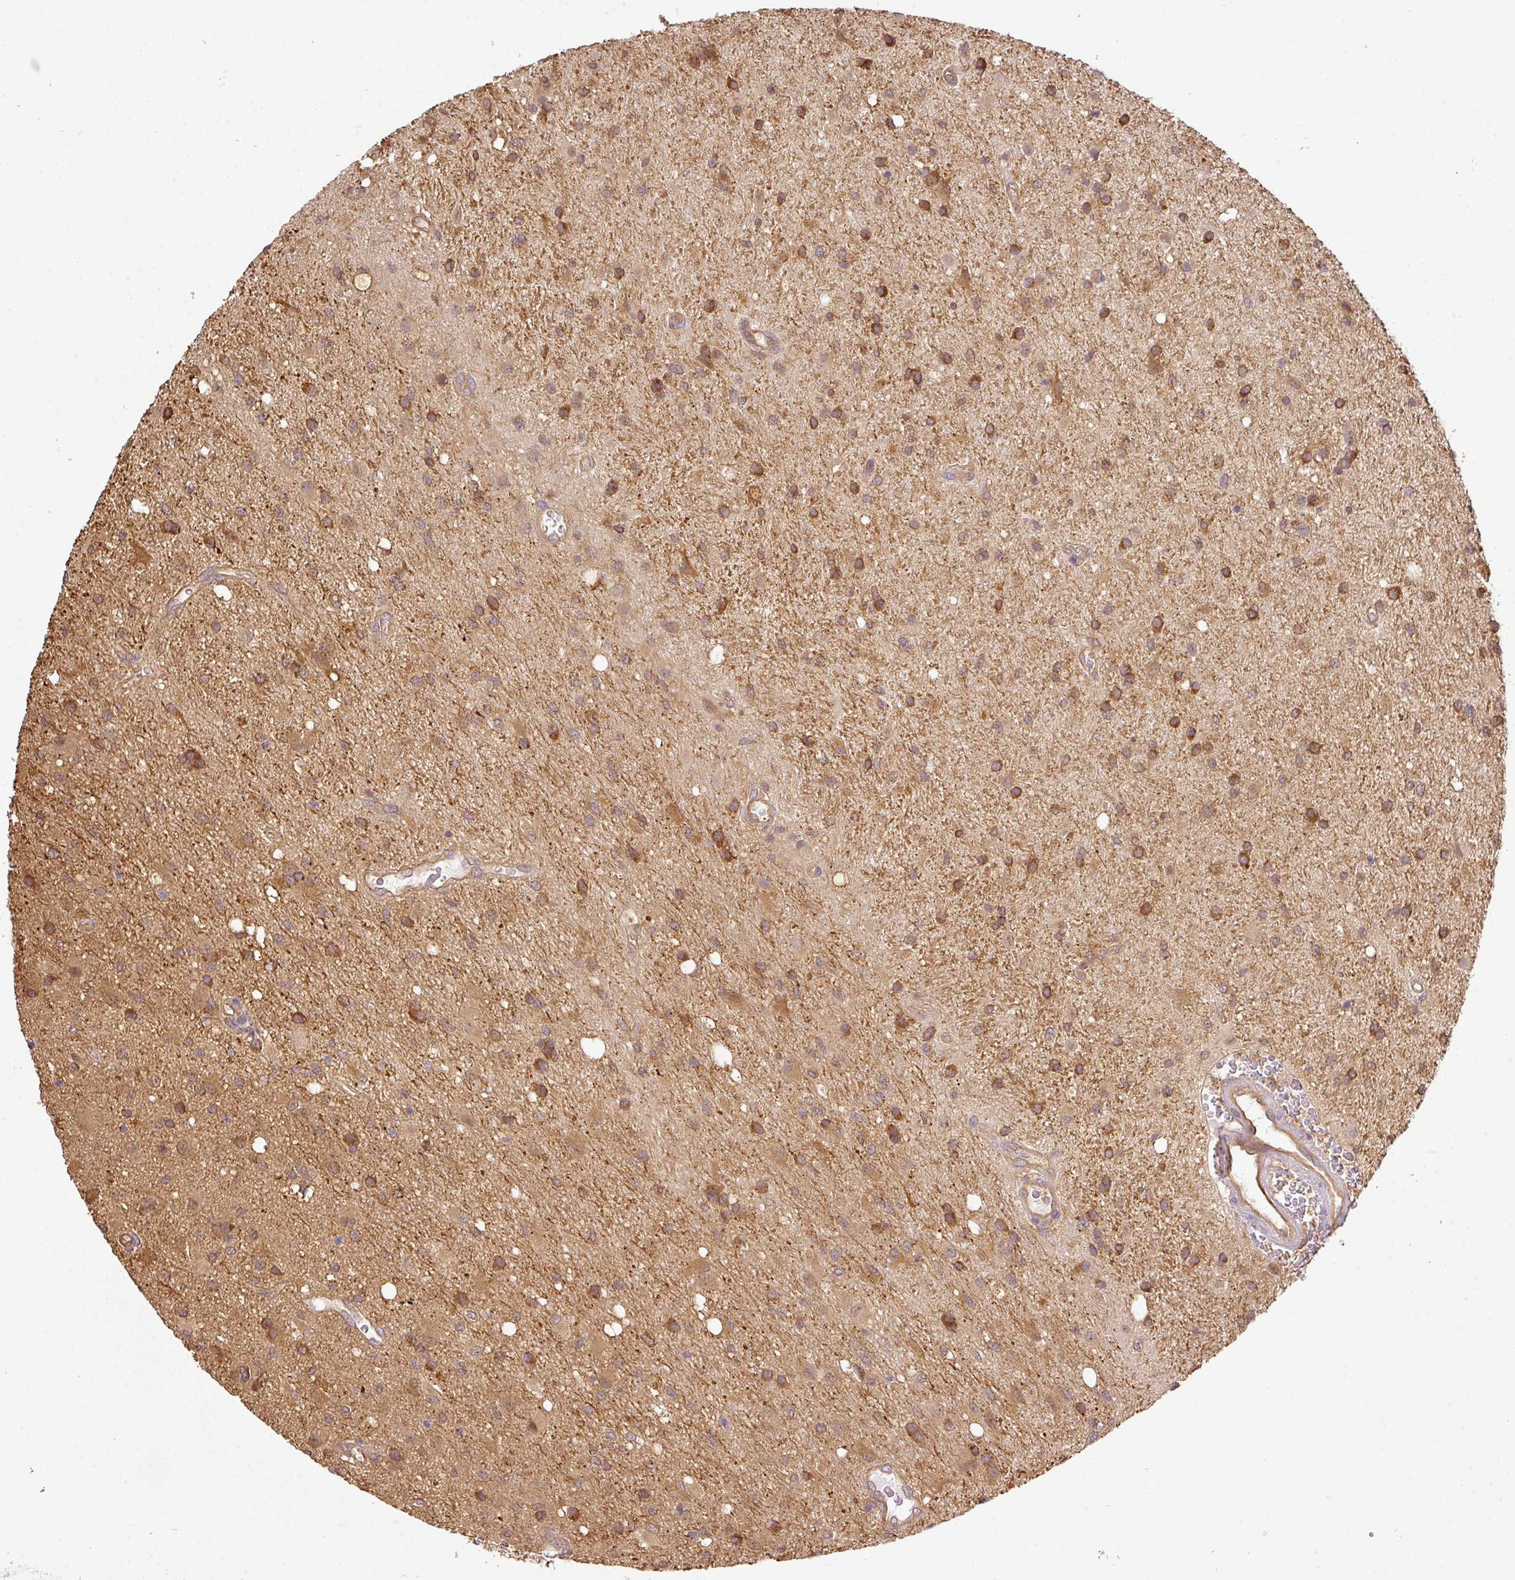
{"staining": {"intensity": "moderate", "quantity": "25%-75%", "location": "cytoplasmic/membranous"}, "tissue": "glioma", "cell_type": "Tumor cells", "image_type": "cancer", "snomed": [{"axis": "morphology", "description": "Glioma, malignant, High grade"}, {"axis": "topography", "description": "Brain"}], "caption": "The micrograph demonstrates staining of high-grade glioma (malignant), revealing moderate cytoplasmic/membranous protein positivity (brown color) within tumor cells.", "gene": "ANKRD18A", "patient": {"sex": "male", "age": 67}}